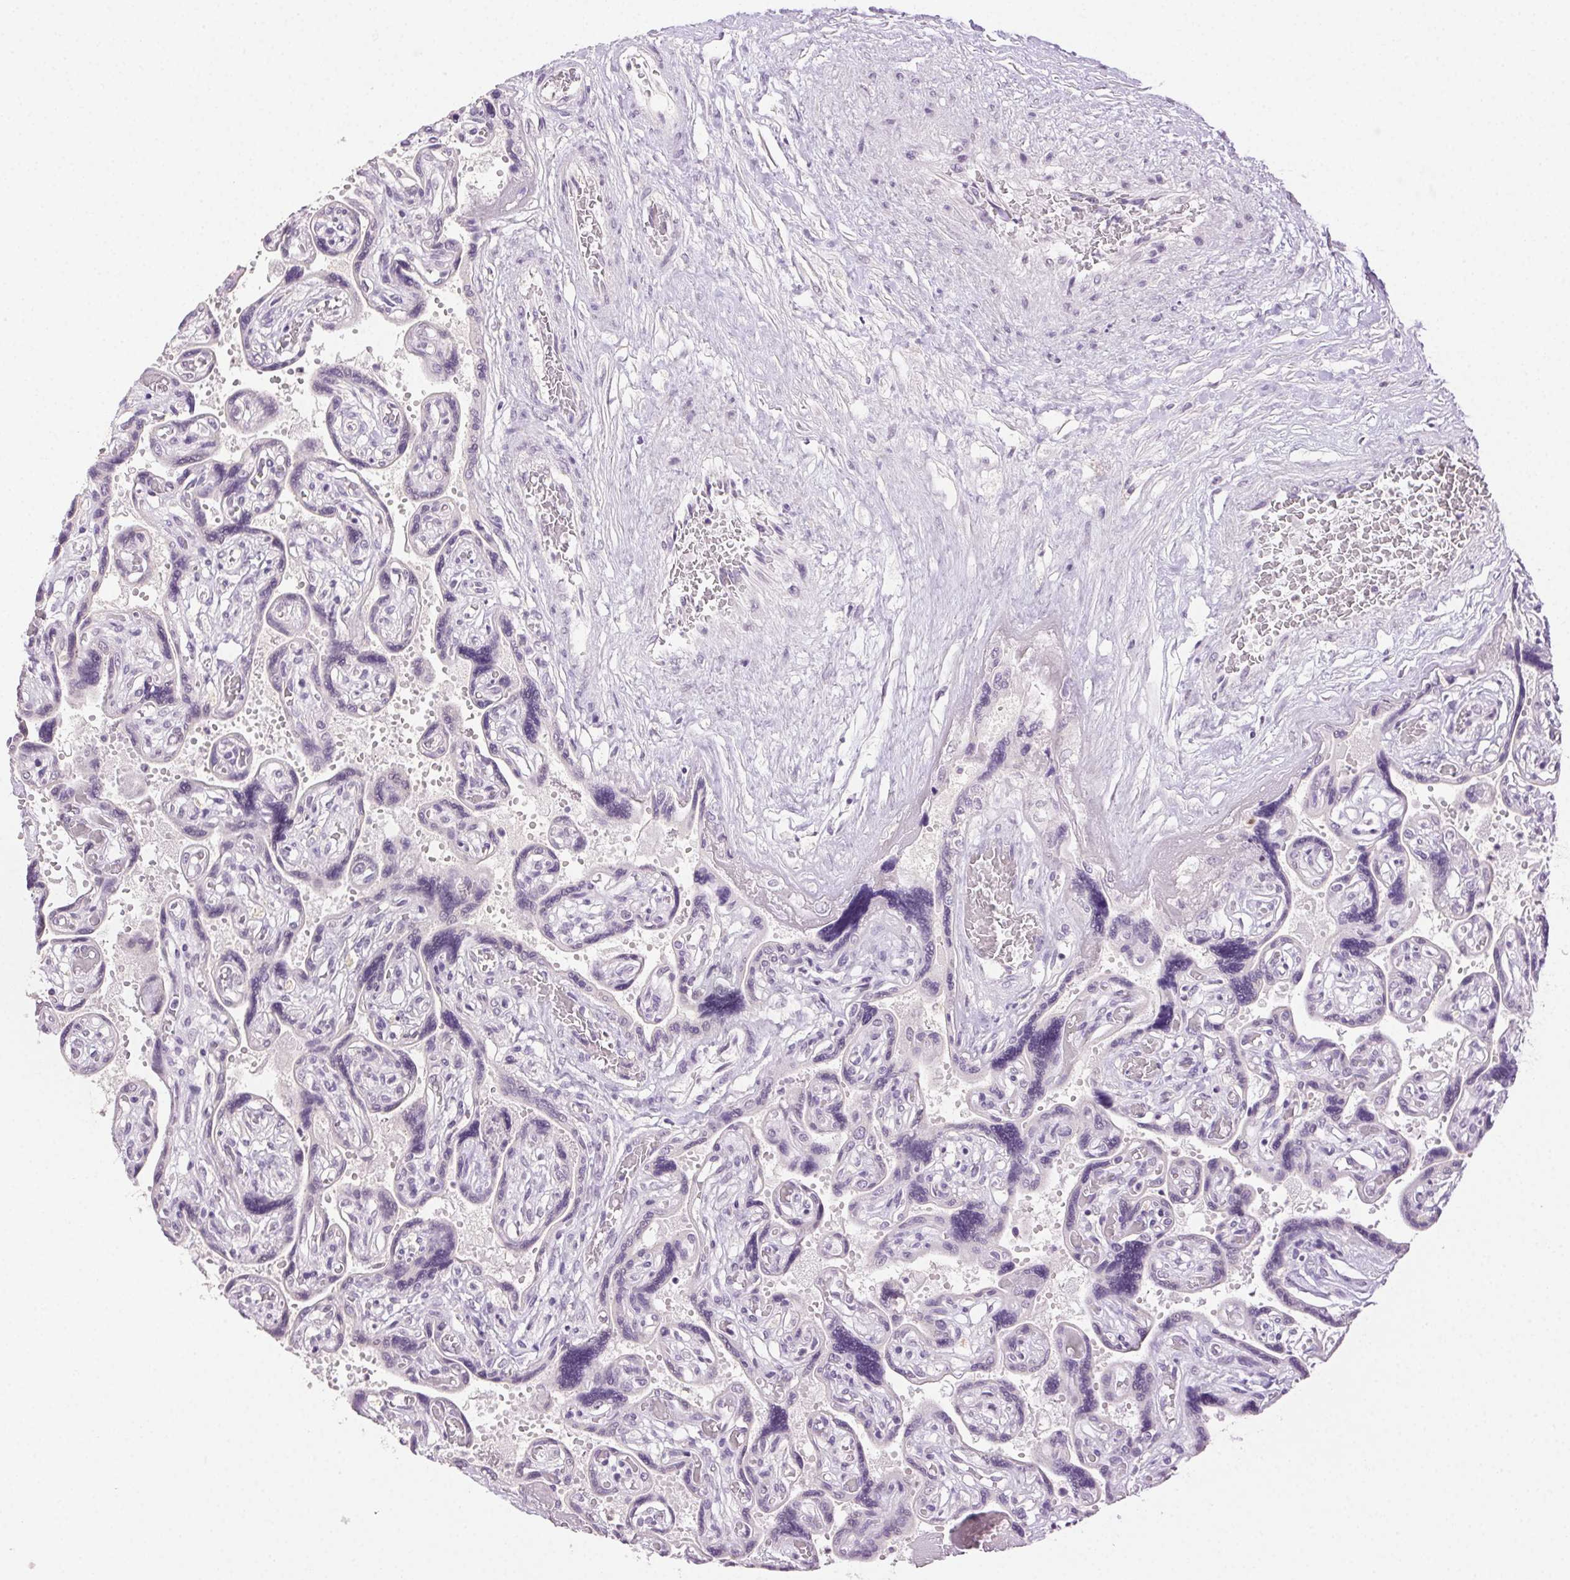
{"staining": {"intensity": "negative", "quantity": "none", "location": "none"}, "tissue": "placenta", "cell_type": "Decidual cells", "image_type": "normal", "snomed": [{"axis": "morphology", "description": "Normal tissue, NOS"}, {"axis": "topography", "description": "Placenta"}], "caption": "IHC photomicrograph of normal placenta: human placenta stained with DAB (3,3'-diaminobenzidine) demonstrates no significant protein positivity in decidual cells.", "gene": "CLDN10", "patient": {"sex": "female", "age": 32}}